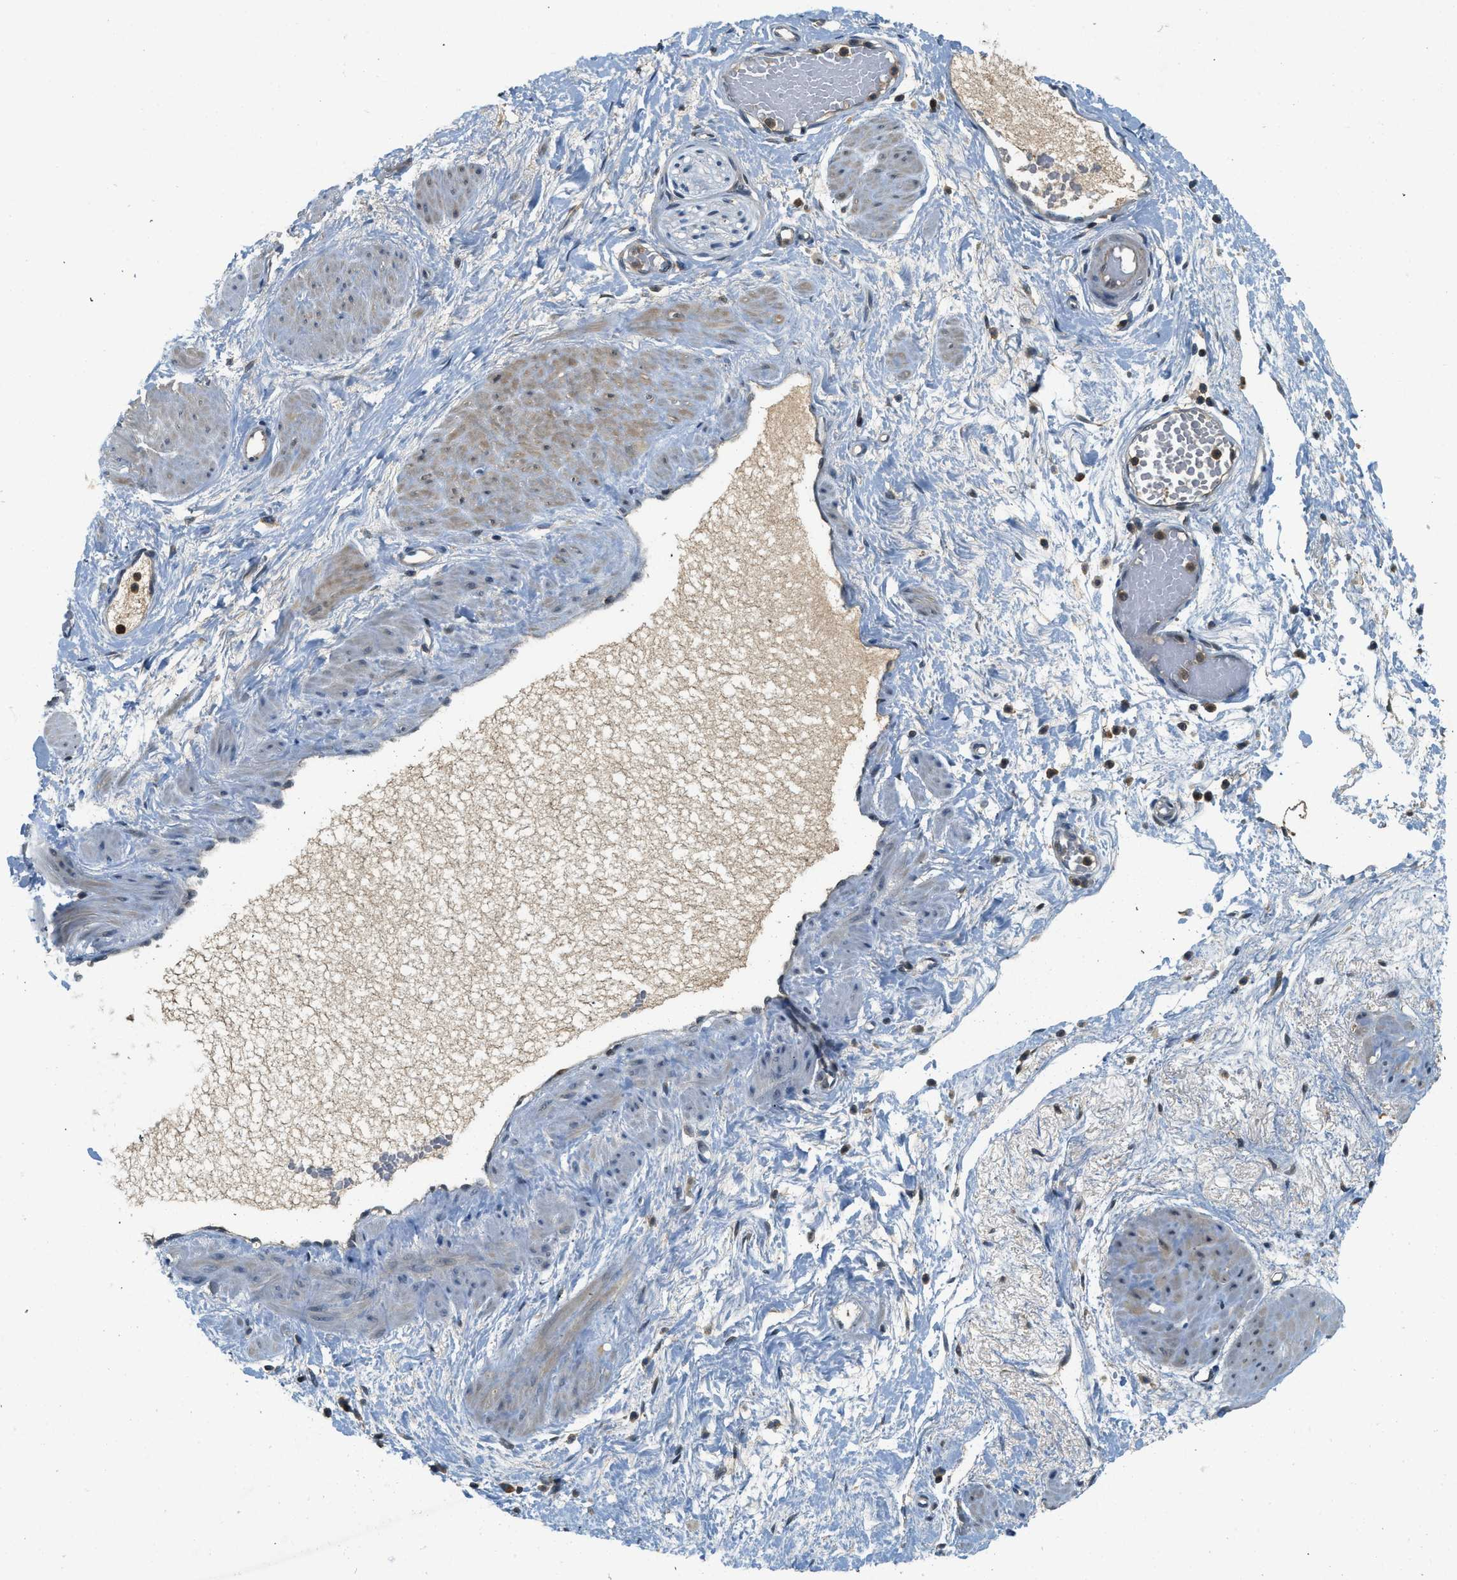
{"staining": {"intensity": "negative", "quantity": "none", "location": "none"}, "tissue": "adipose tissue", "cell_type": "Adipocytes", "image_type": "normal", "snomed": [{"axis": "morphology", "description": "Normal tissue, NOS"}, {"axis": "topography", "description": "Soft tissue"}, {"axis": "topography", "description": "Vascular tissue"}], "caption": "This is a histopathology image of immunohistochemistry (IHC) staining of unremarkable adipose tissue, which shows no expression in adipocytes. (Brightfield microscopy of DAB (3,3'-diaminobenzidine) immunohistochemistry at high magnification).", "gene": "GMPPB", "patient": {"sex": "female", "age": 35}}